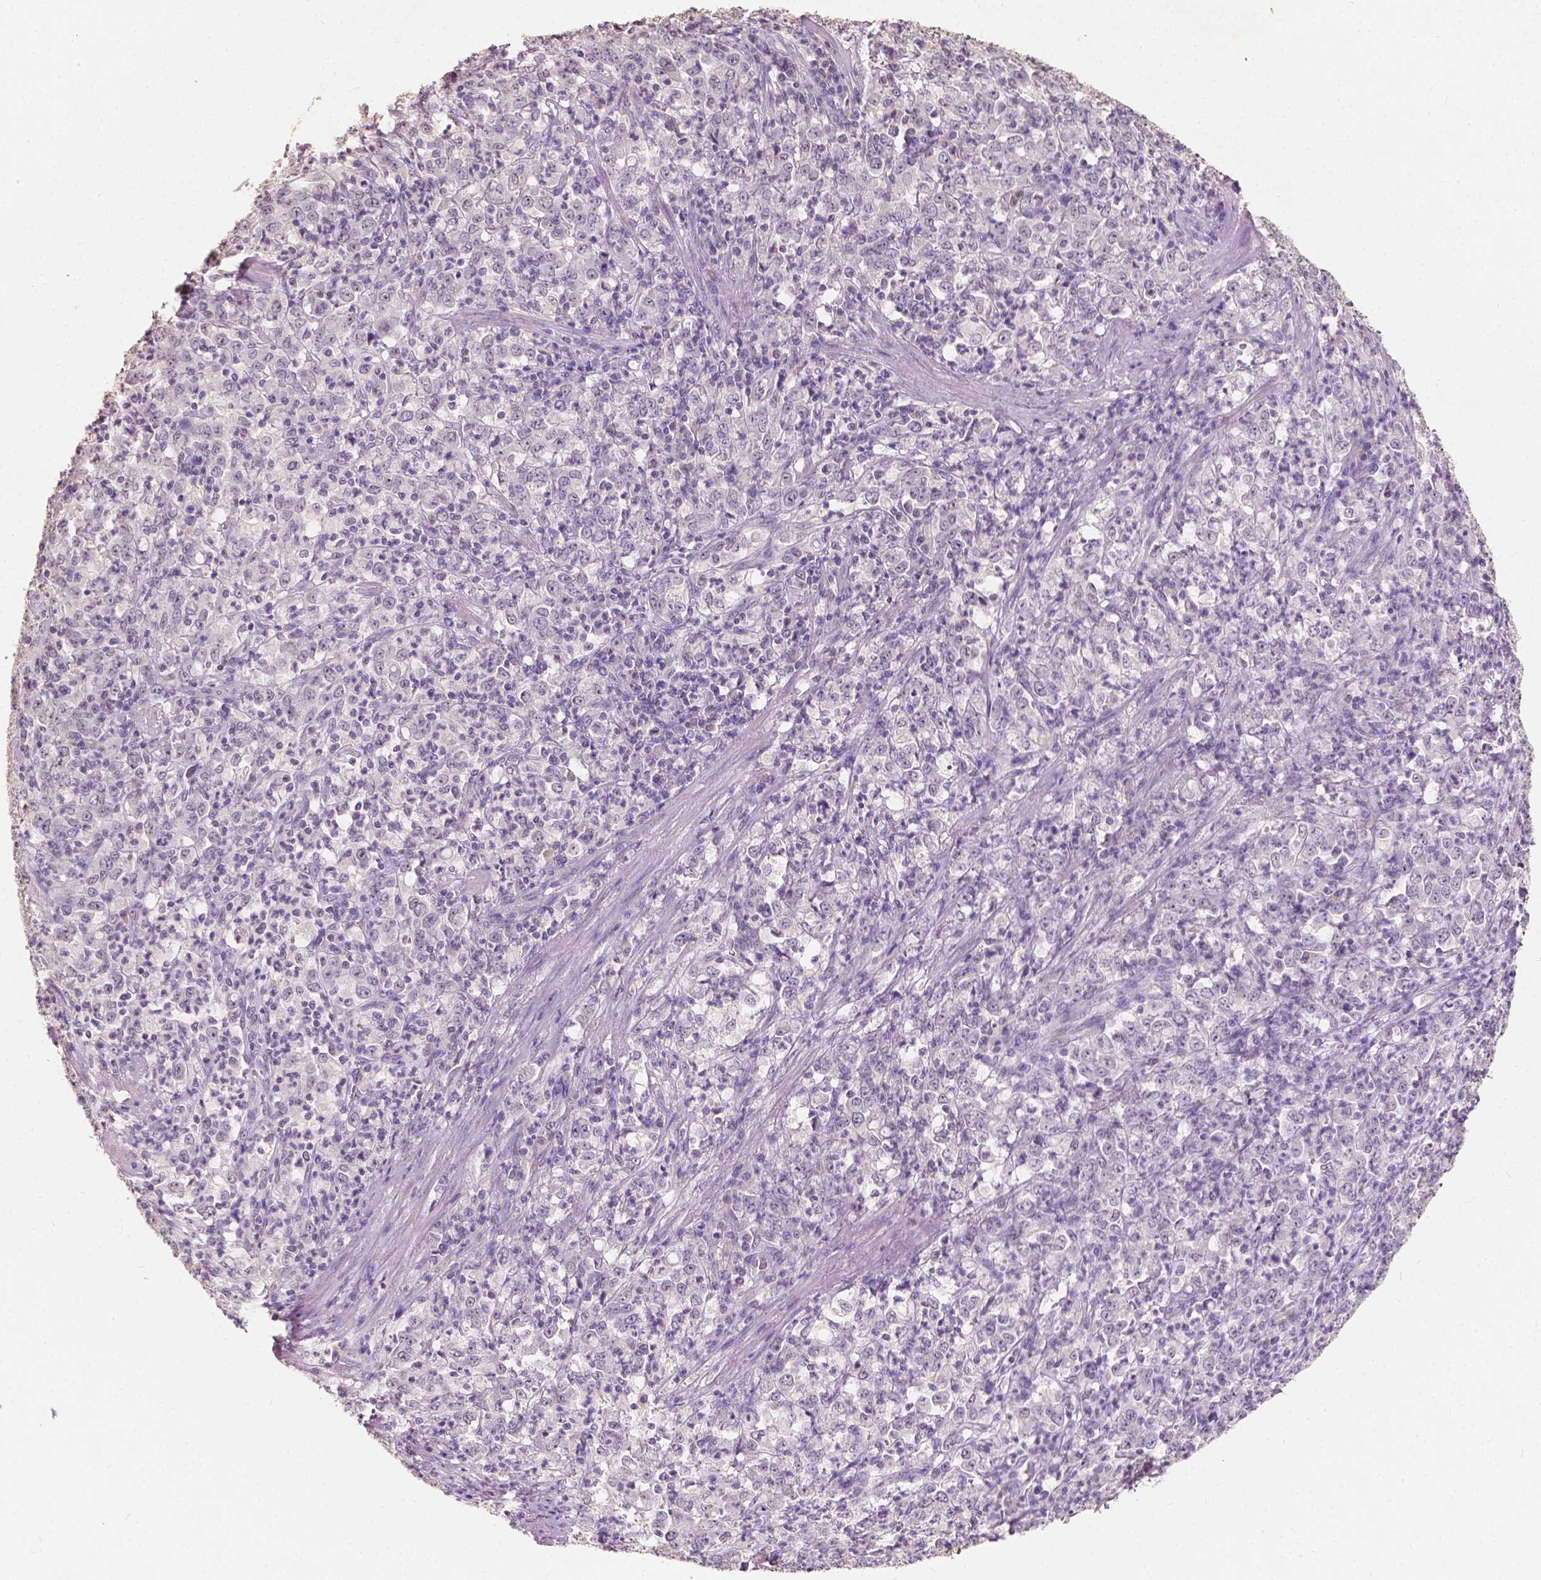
{"staining": {"intensity": "negative", "quantity": "none", "location": "none"}, "tissue": "stomach cancer", "cell_type": "Tumor cells", "image_type": "cancer", "snomed": [{"axis": "morphology", "description": "Adenocarcinoma, NOS"}, {"axis": "topography", "description": "Stomach, lower"}], "caption": "Immunohistochemistry of human stomach cancer (adenocarcinoma) demonstrates no expression in tumor cells.", "gene": "SOX15", "patient": {"sex": "female", "age": 71}}